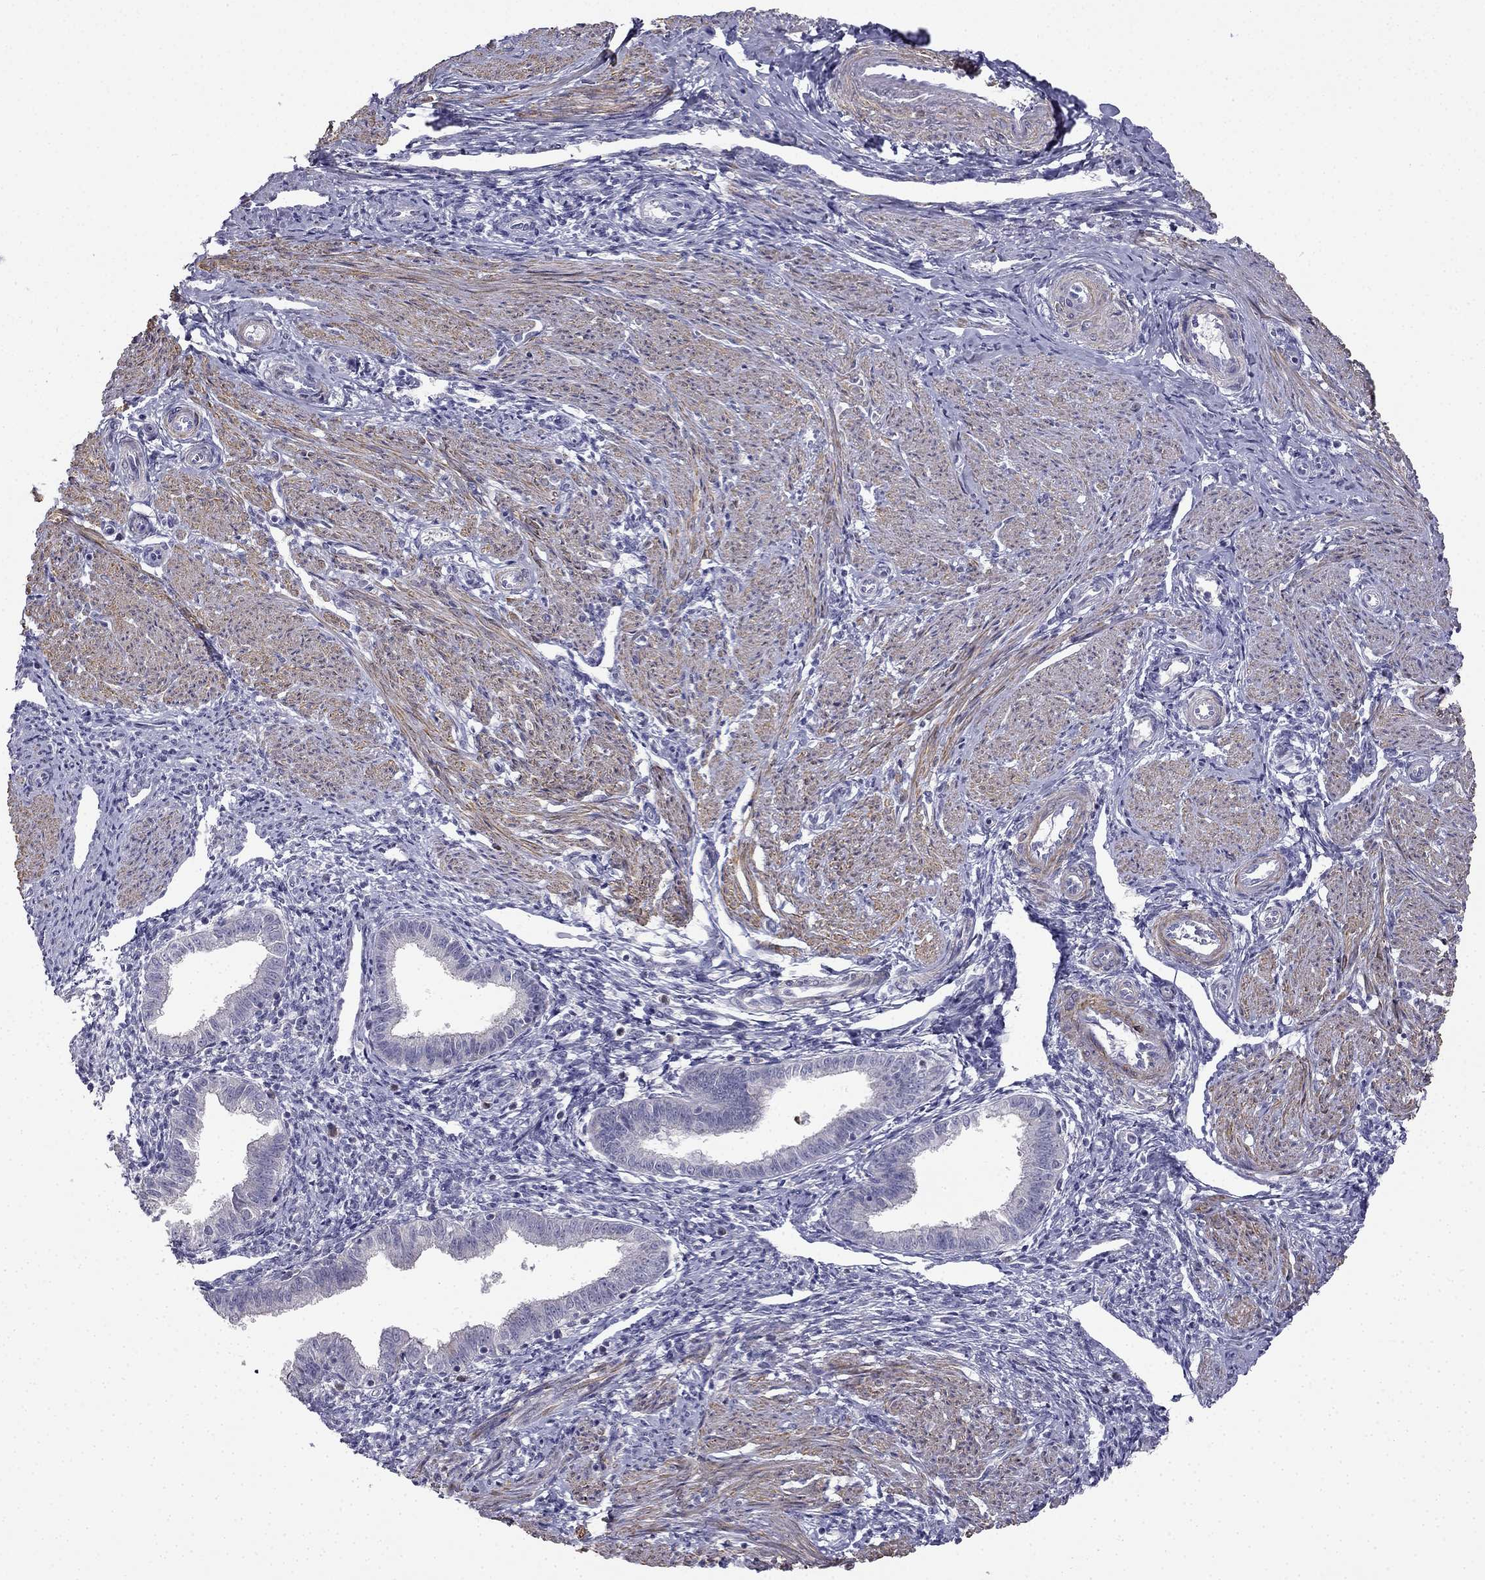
{"staining": {"intensity": "negative", "quantity": "none", "location": "none"}, "tissue": "endometrium", "cell_type": "Cells in endometrial stroma", "image_type": "normal", "snomed": [{"axis": "morphology", "description": "Normal tissue, NOS"}, {"axis": "topography", "description": "Endometrium"}], "caption": "A histopathology image of human endometrium is negative for staining in cells in endometrial stroma.", "gene": "C16orf89", "patient": {"sex": "female", "age": 37}}